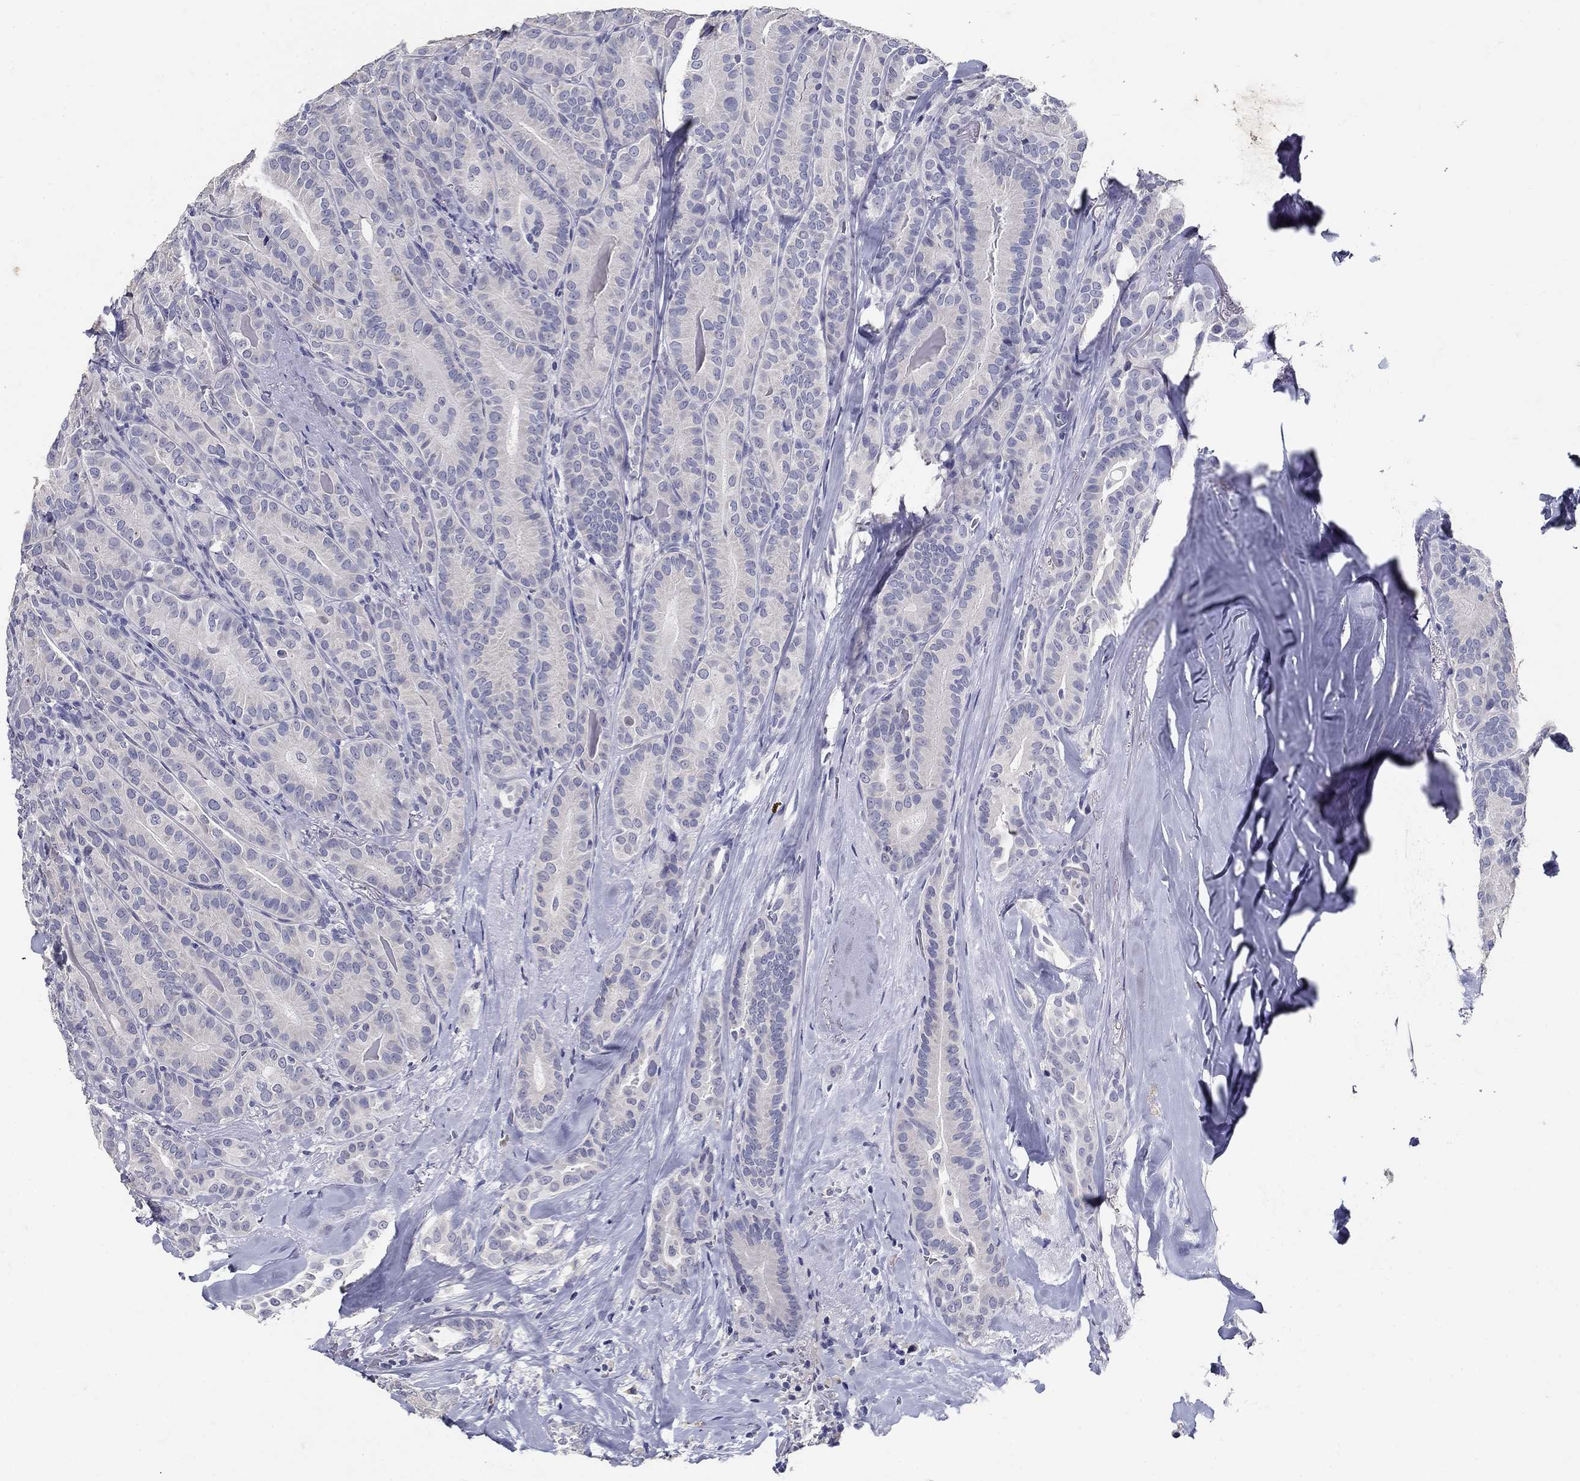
{"staining": {"intensity": "negative", "quantity": "none", "location": "none"}, "tissue": "thyroid cancer", "cell_type": "Tumor cells", "image_type": "cancer", "snomed": [{"axis": "morphology", "description": "Papillary adenocarcinoma, NOS"}, {"axis": "topography", "description": "Thyroid gland"}], "caption": "The IHC photomicrograph has no significant staining in tumor cells of thyroid cancer (papillary adenocarcinoma) tissue.", "gene": "POMC", "patient": {"sex": "male", "age": 61}}